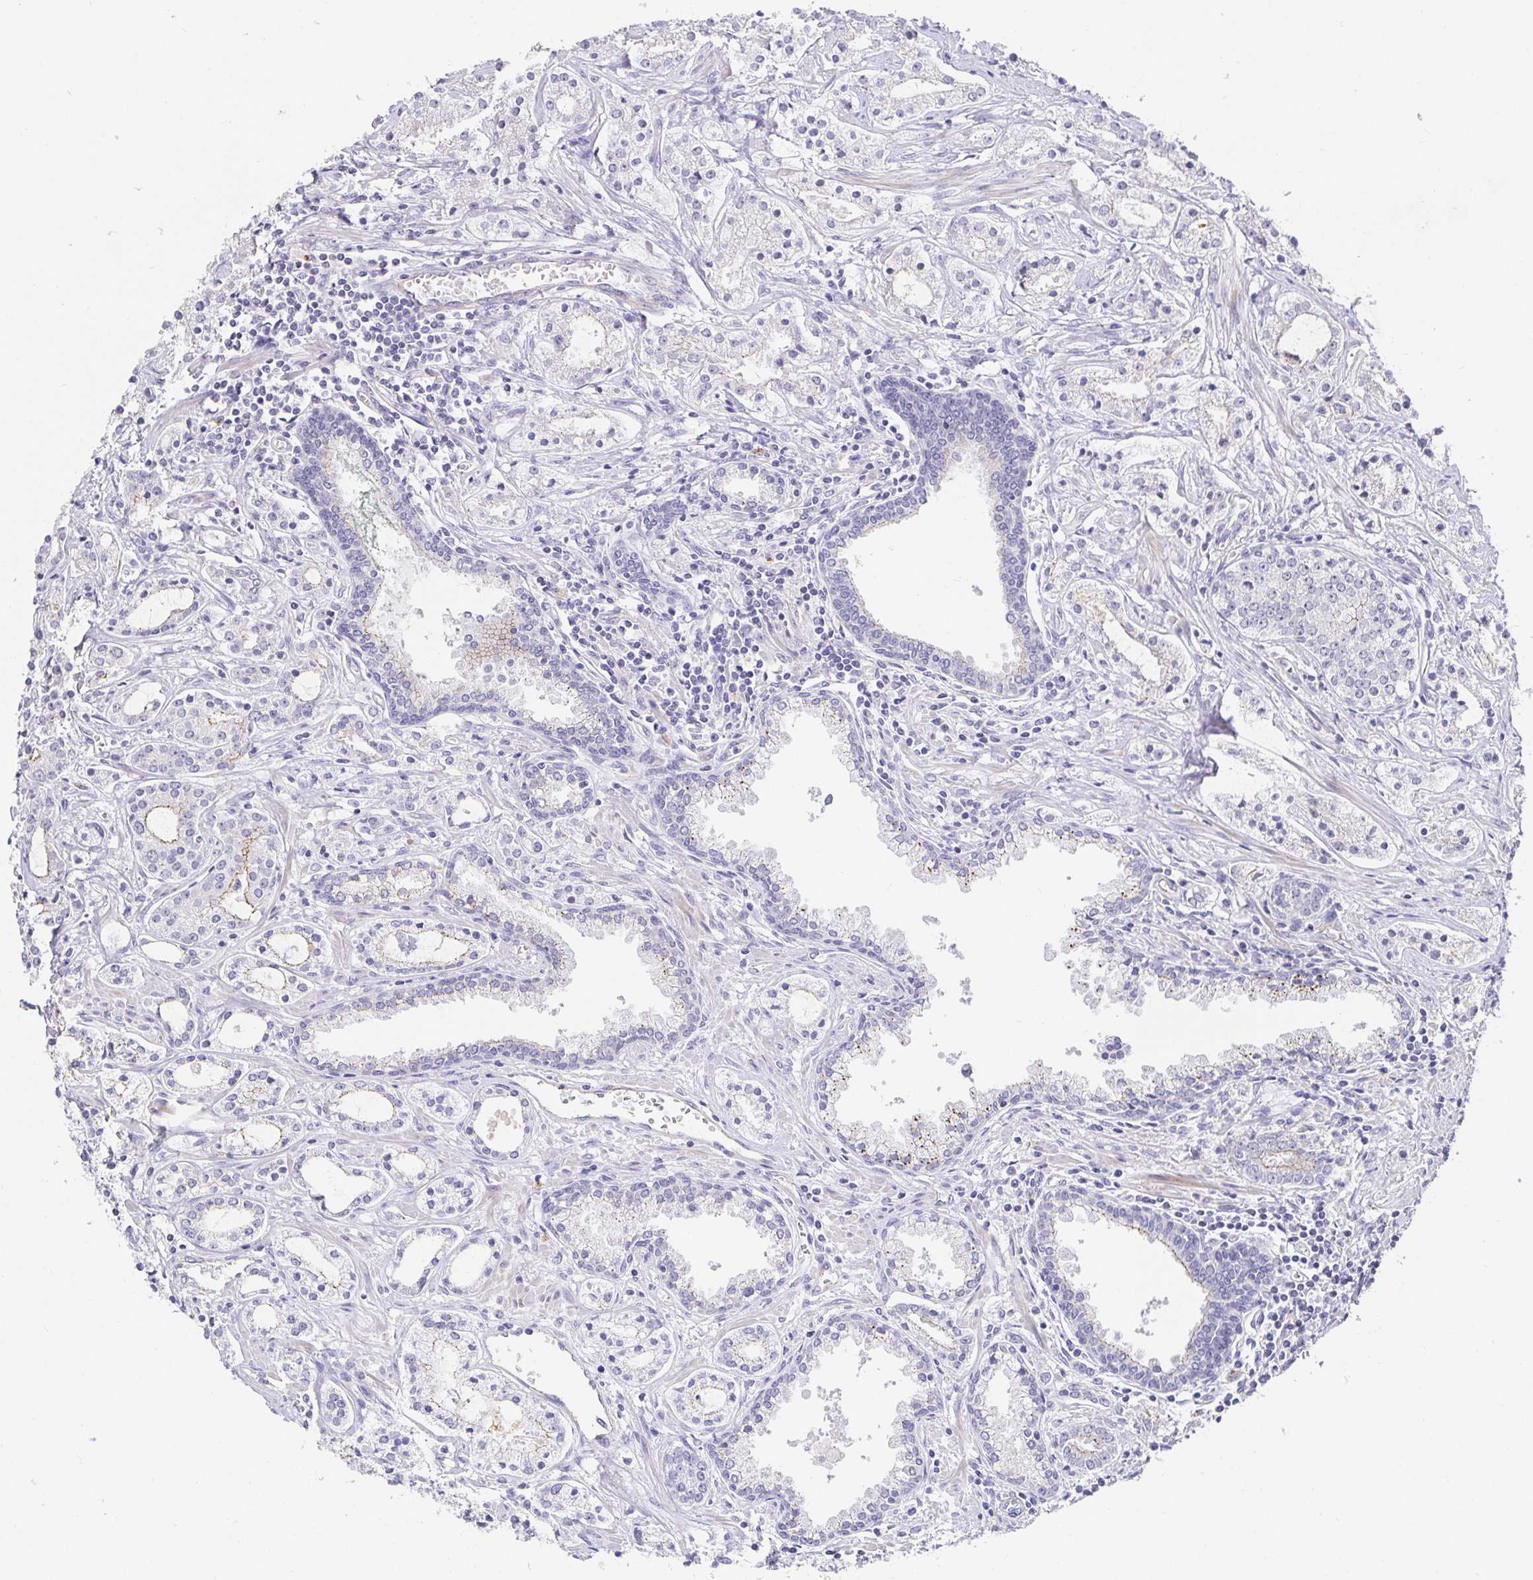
{"staining": {"intensity": "negative", "quantity": "none", "location": "none"}, "tissue": "prostate cancer", "cell_type": "Tumor cells", "image_type": "cancer", "snomed": [{"axis": "morphology", "description": "Adenocarcinoma, Medium grade"}, {"axis": "topography", "description": "Prostate"}], "caption": "Immunohistochemistry of medium-grade adenocarcinoma (prostate) displays no expression in tumor cells.", "gene": "PDX1", "patient": {"sex": "male", "age": 57}}